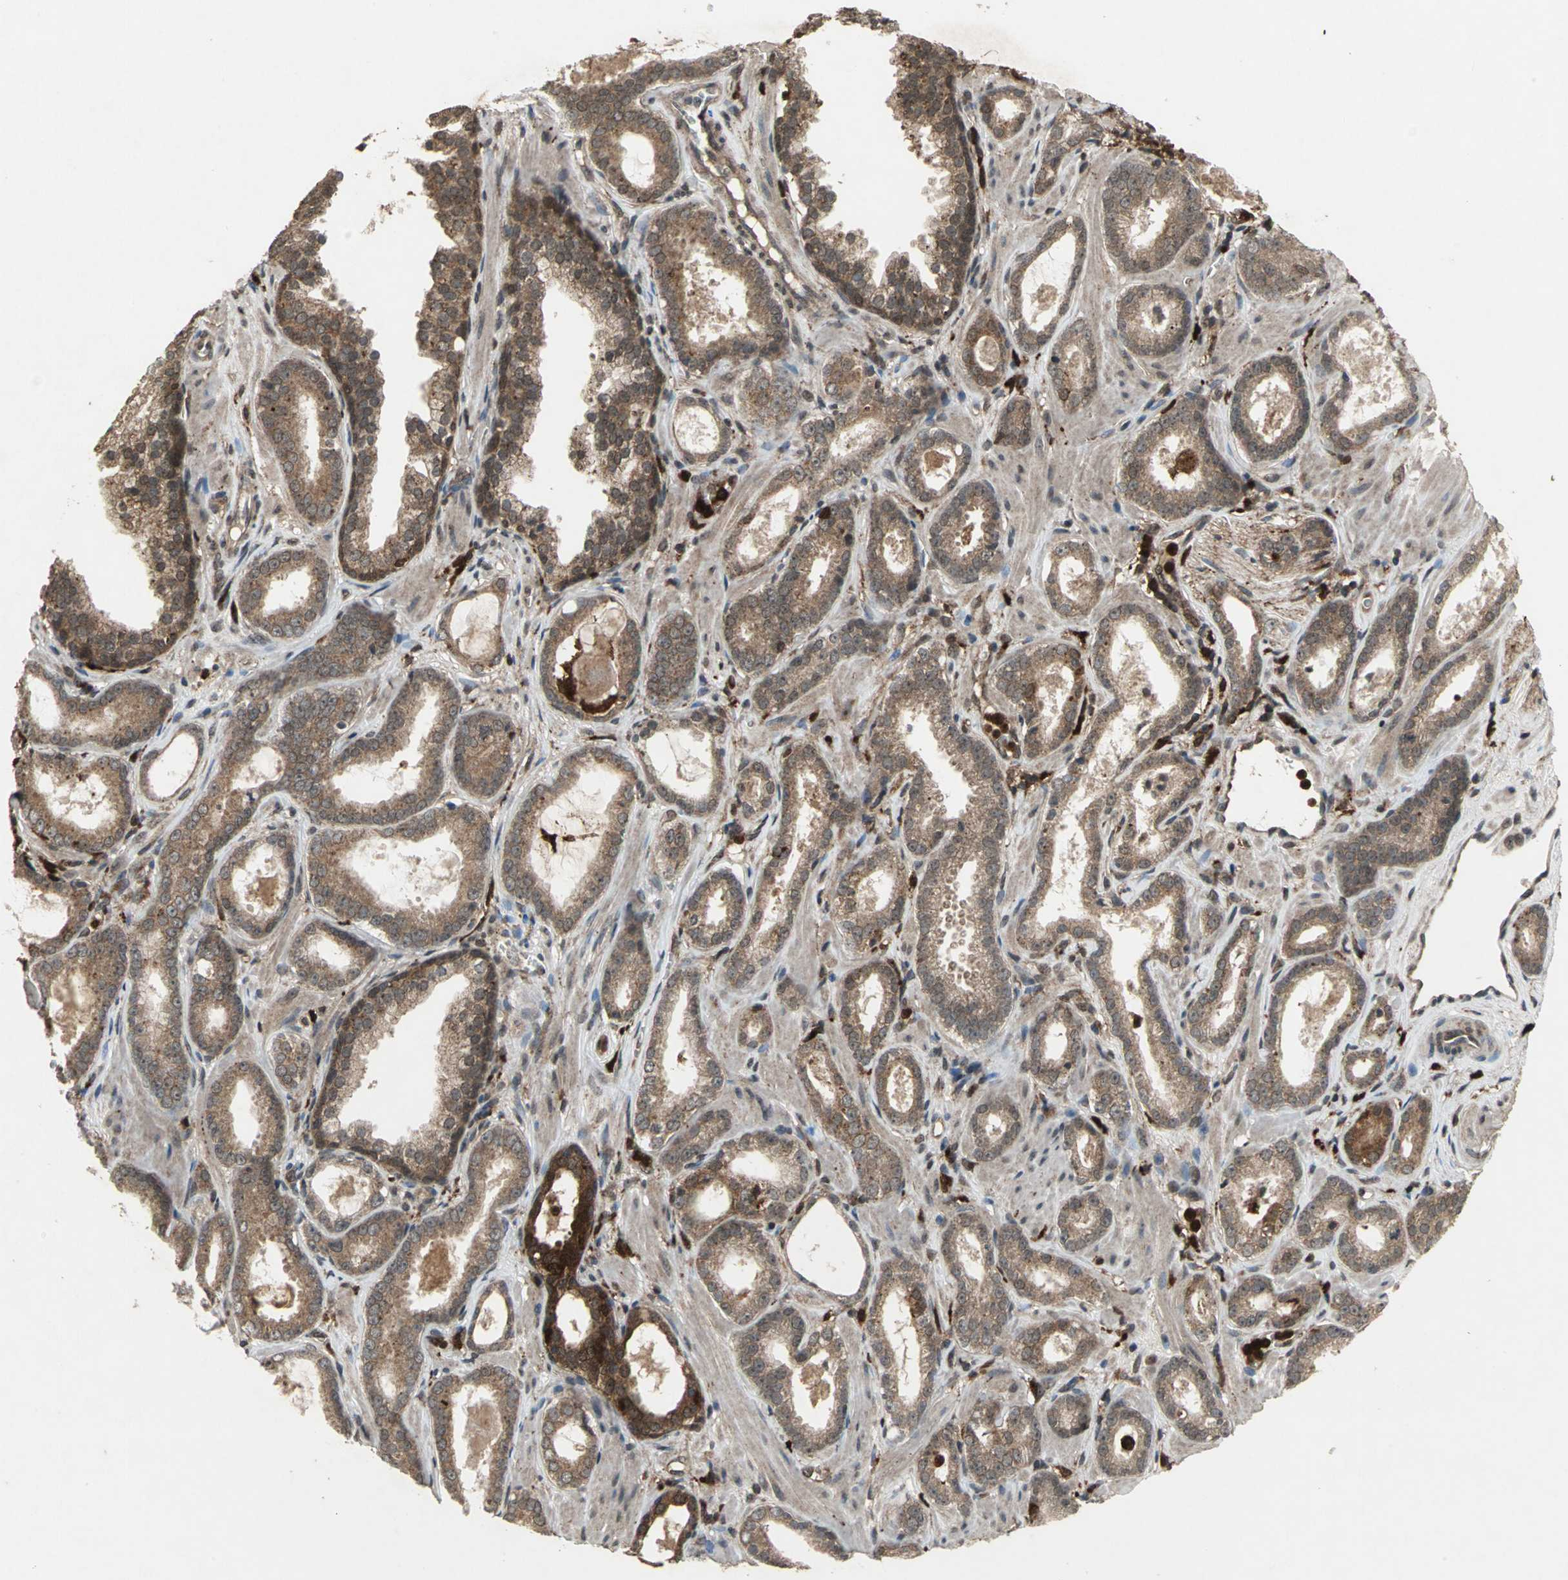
{"staining": {"intensity": "moderate", "quantity": ">75%", "location": "cytoplasmic/membranous"}, "tissue": "prostate cancer", "cell_type": "Tumor cells", "image_type": "cancer", "snomed": [{"axis": "morphology", "description": "Adenocarcinoma, Low grade"}, {"axis": "topography", "description": "Prostate"}], "caption": "Tumor cells exhibit medium levels of moderate cytoplasmic/membranous staining in approximately >75% of cells in prostate adenocarcinoma (low-grade).", "gene": "PYCARD", "patient": {"sex": "male", "age": 57}}